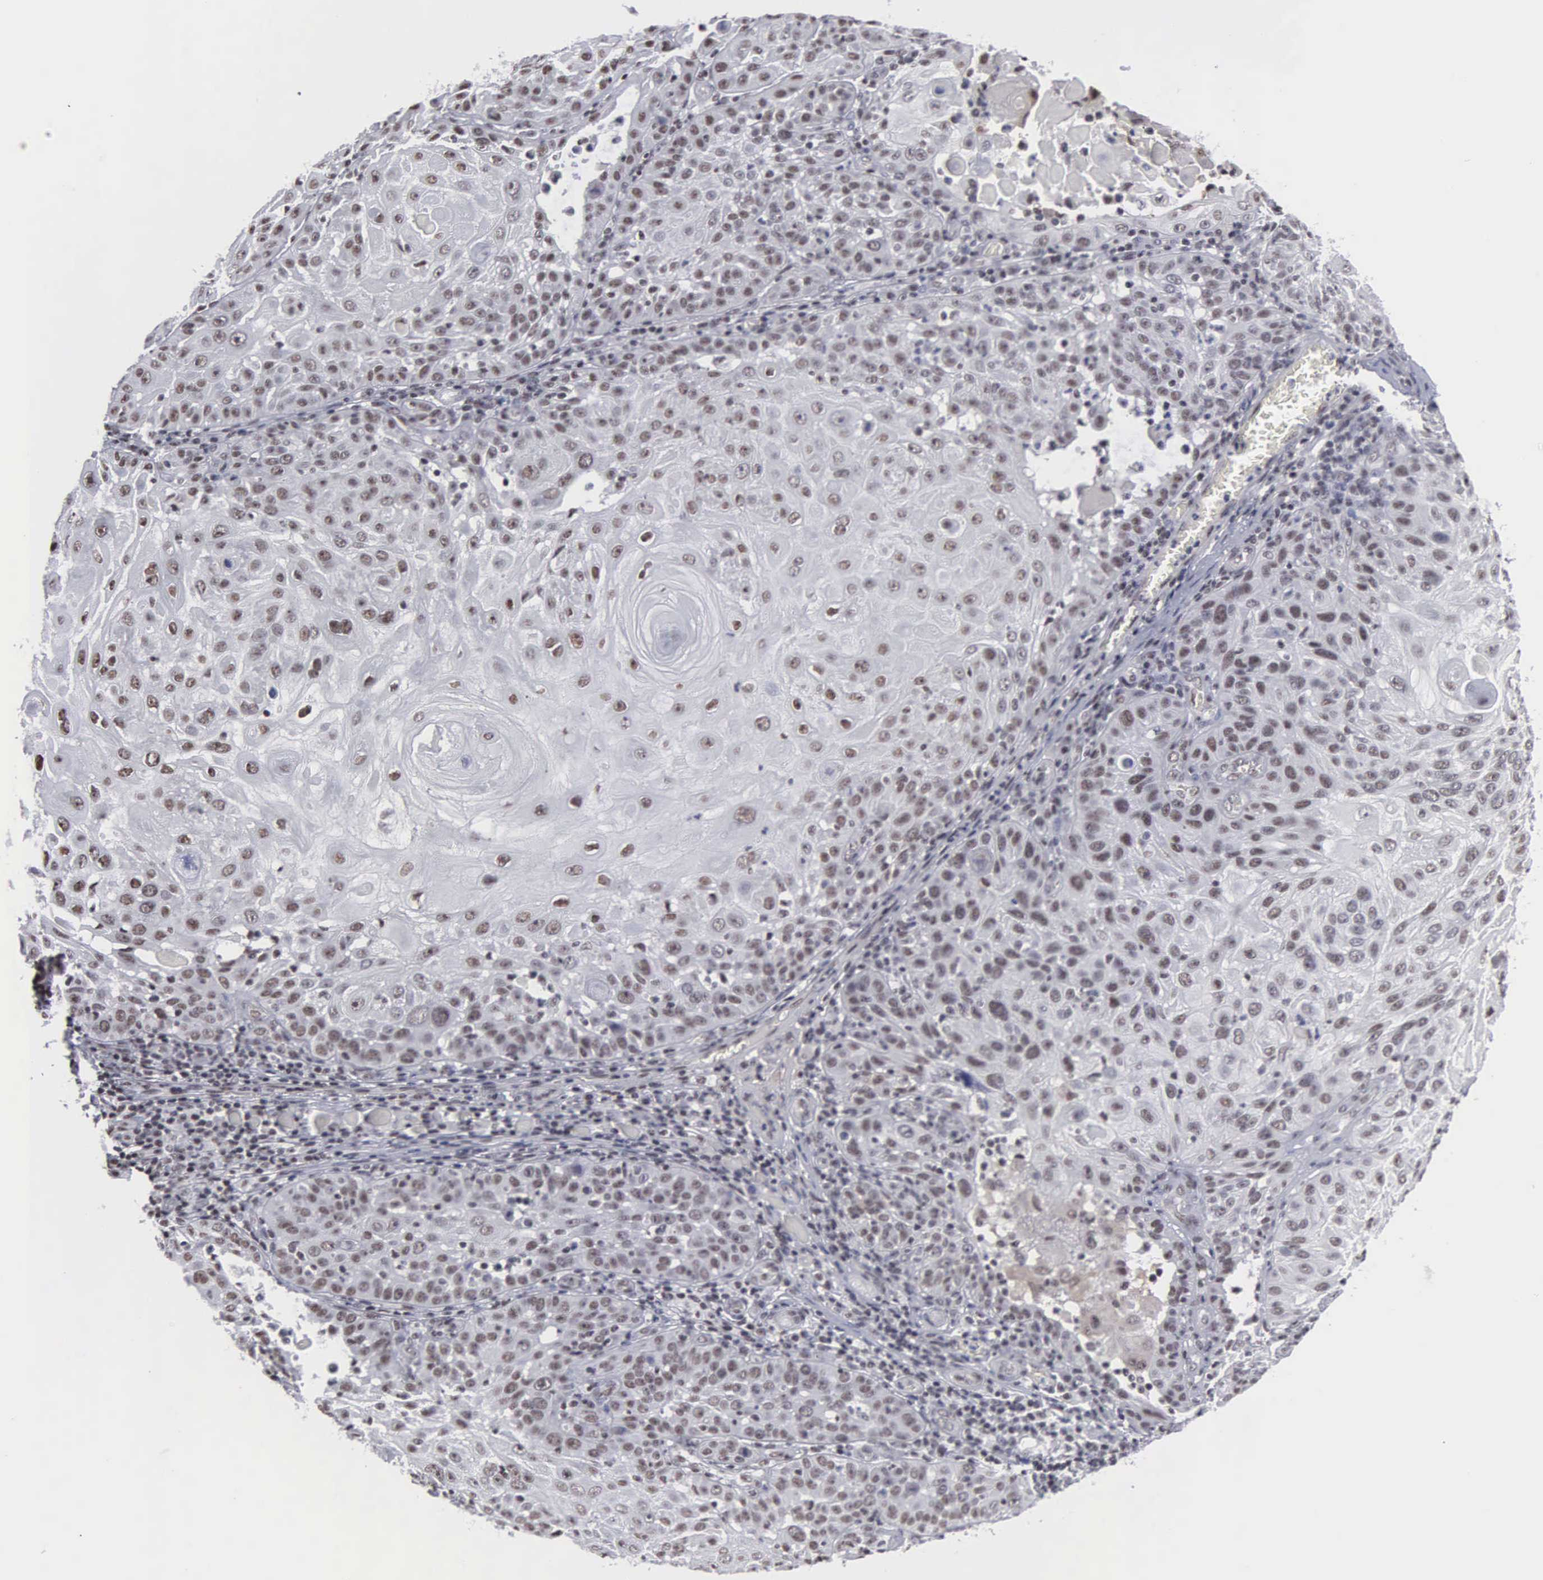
{"staining": {"intensity": "weak", "quantity": "25%-75%", "location": "nuclear"}, "tissue": "skin cancer", "cell_type": "Tumor cells", "image_type": "cancer", "snomed": [{"axis": "morphology", "description": "Squamous cell carcinoma, NOS"}, {"axis": "topography", "description": "Skin"}], "caption": "About 25%-75% of tumor cells in human skin squamous cell carcinoma display weak nuclear protein positivity as visualized by brown immunohistochemical staining.", "gene": "KIAA0586", "patient": {"sex": "female", "age": 89}}